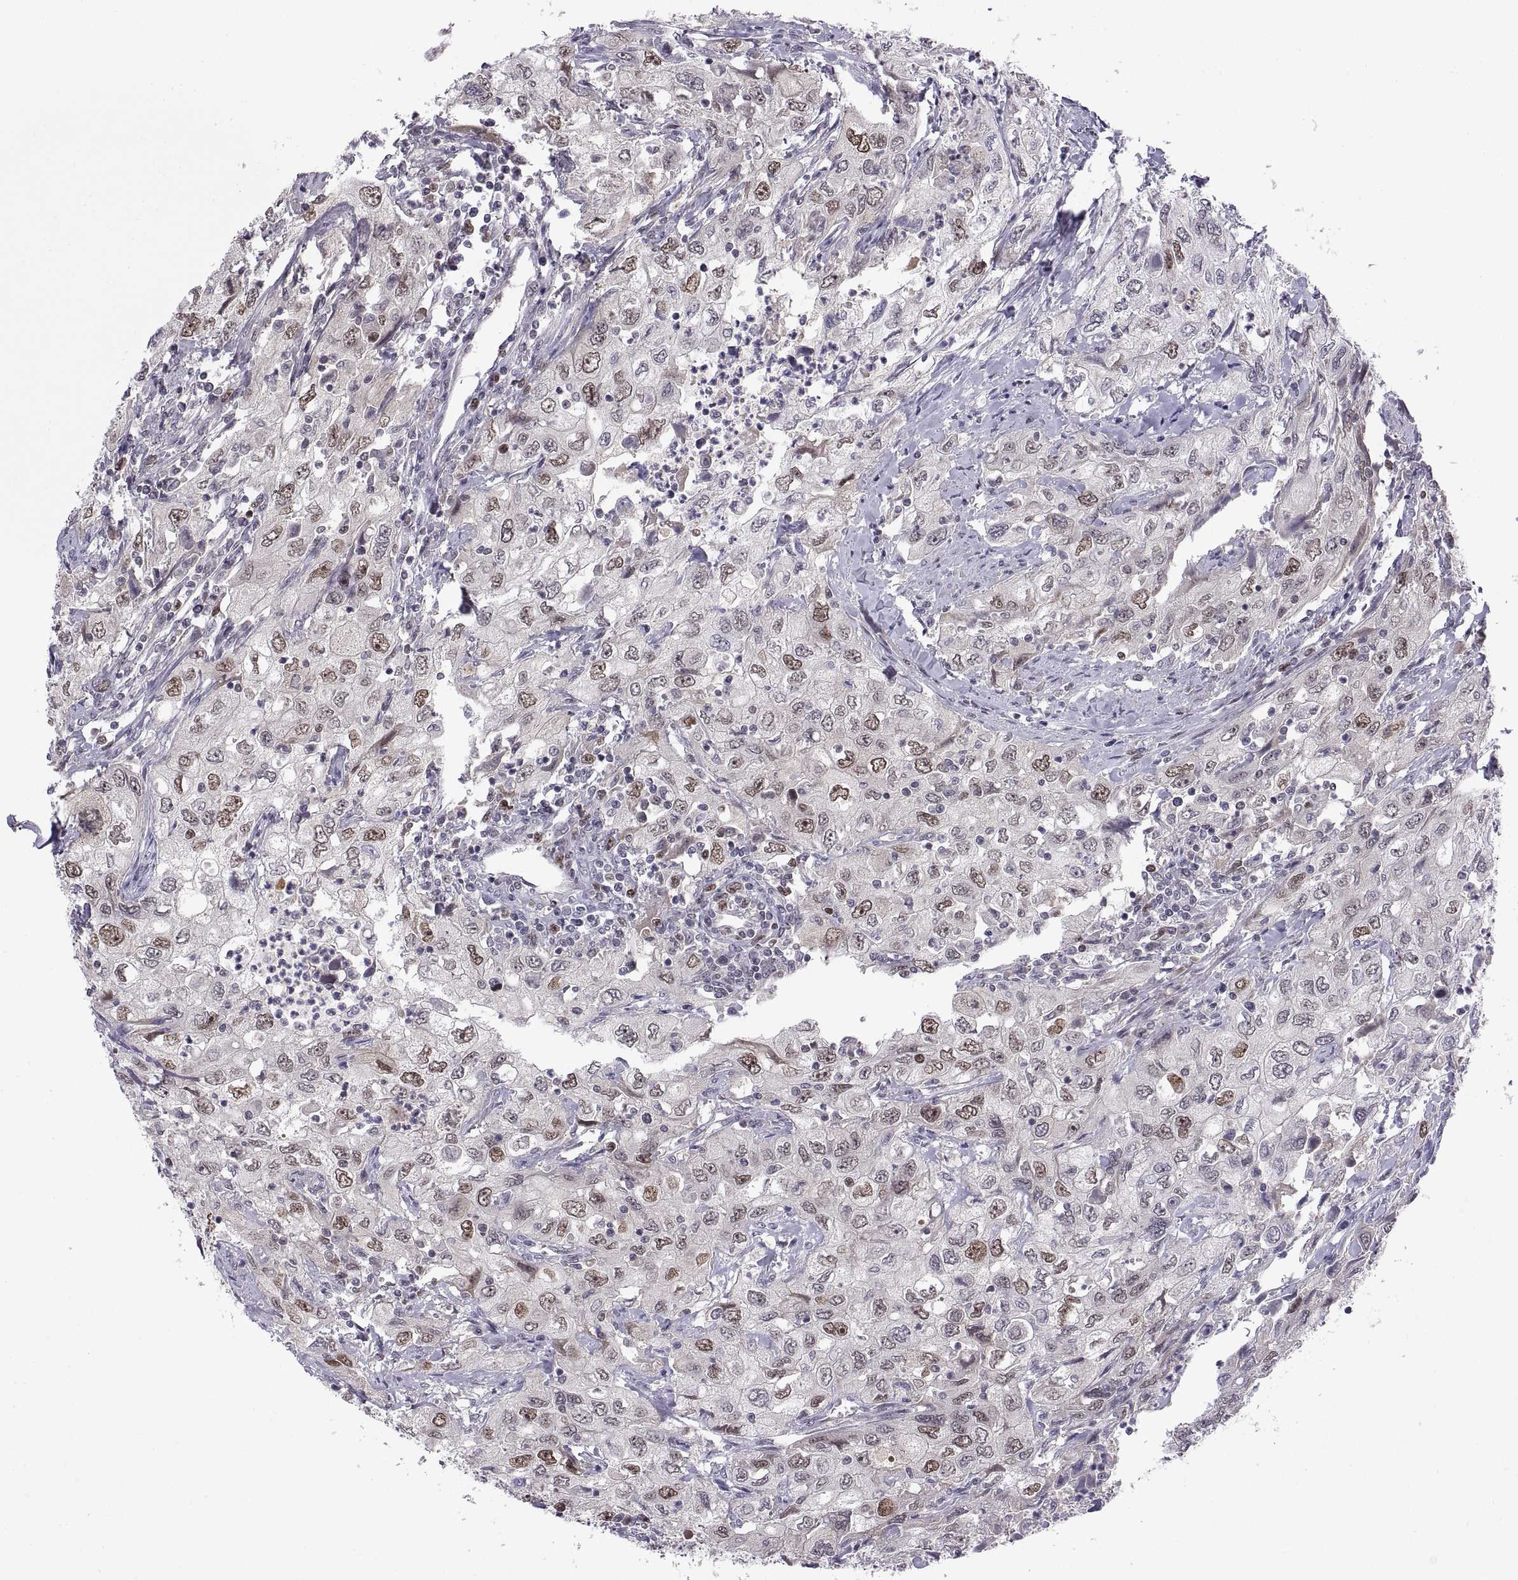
{"staining": {"intensity": "moderate", "quantity": "<25%", "location": "nuclear"}, "tissue": "urothelial cancer", "cell_type": "Tumor cells", "image_type": "cancer", "snomed": [{"axis": "morphology", "description": "Urothelial carcinoma, High grade"}, {"axis": "topography", "description": "Urinary bladder"}], "caption": "Moderate nuclear protein staining is identified in about <25% of tumor cells in urothelial cancer.", "gene": "CHFR", "patient": {"sex": "male", "age": 76}}